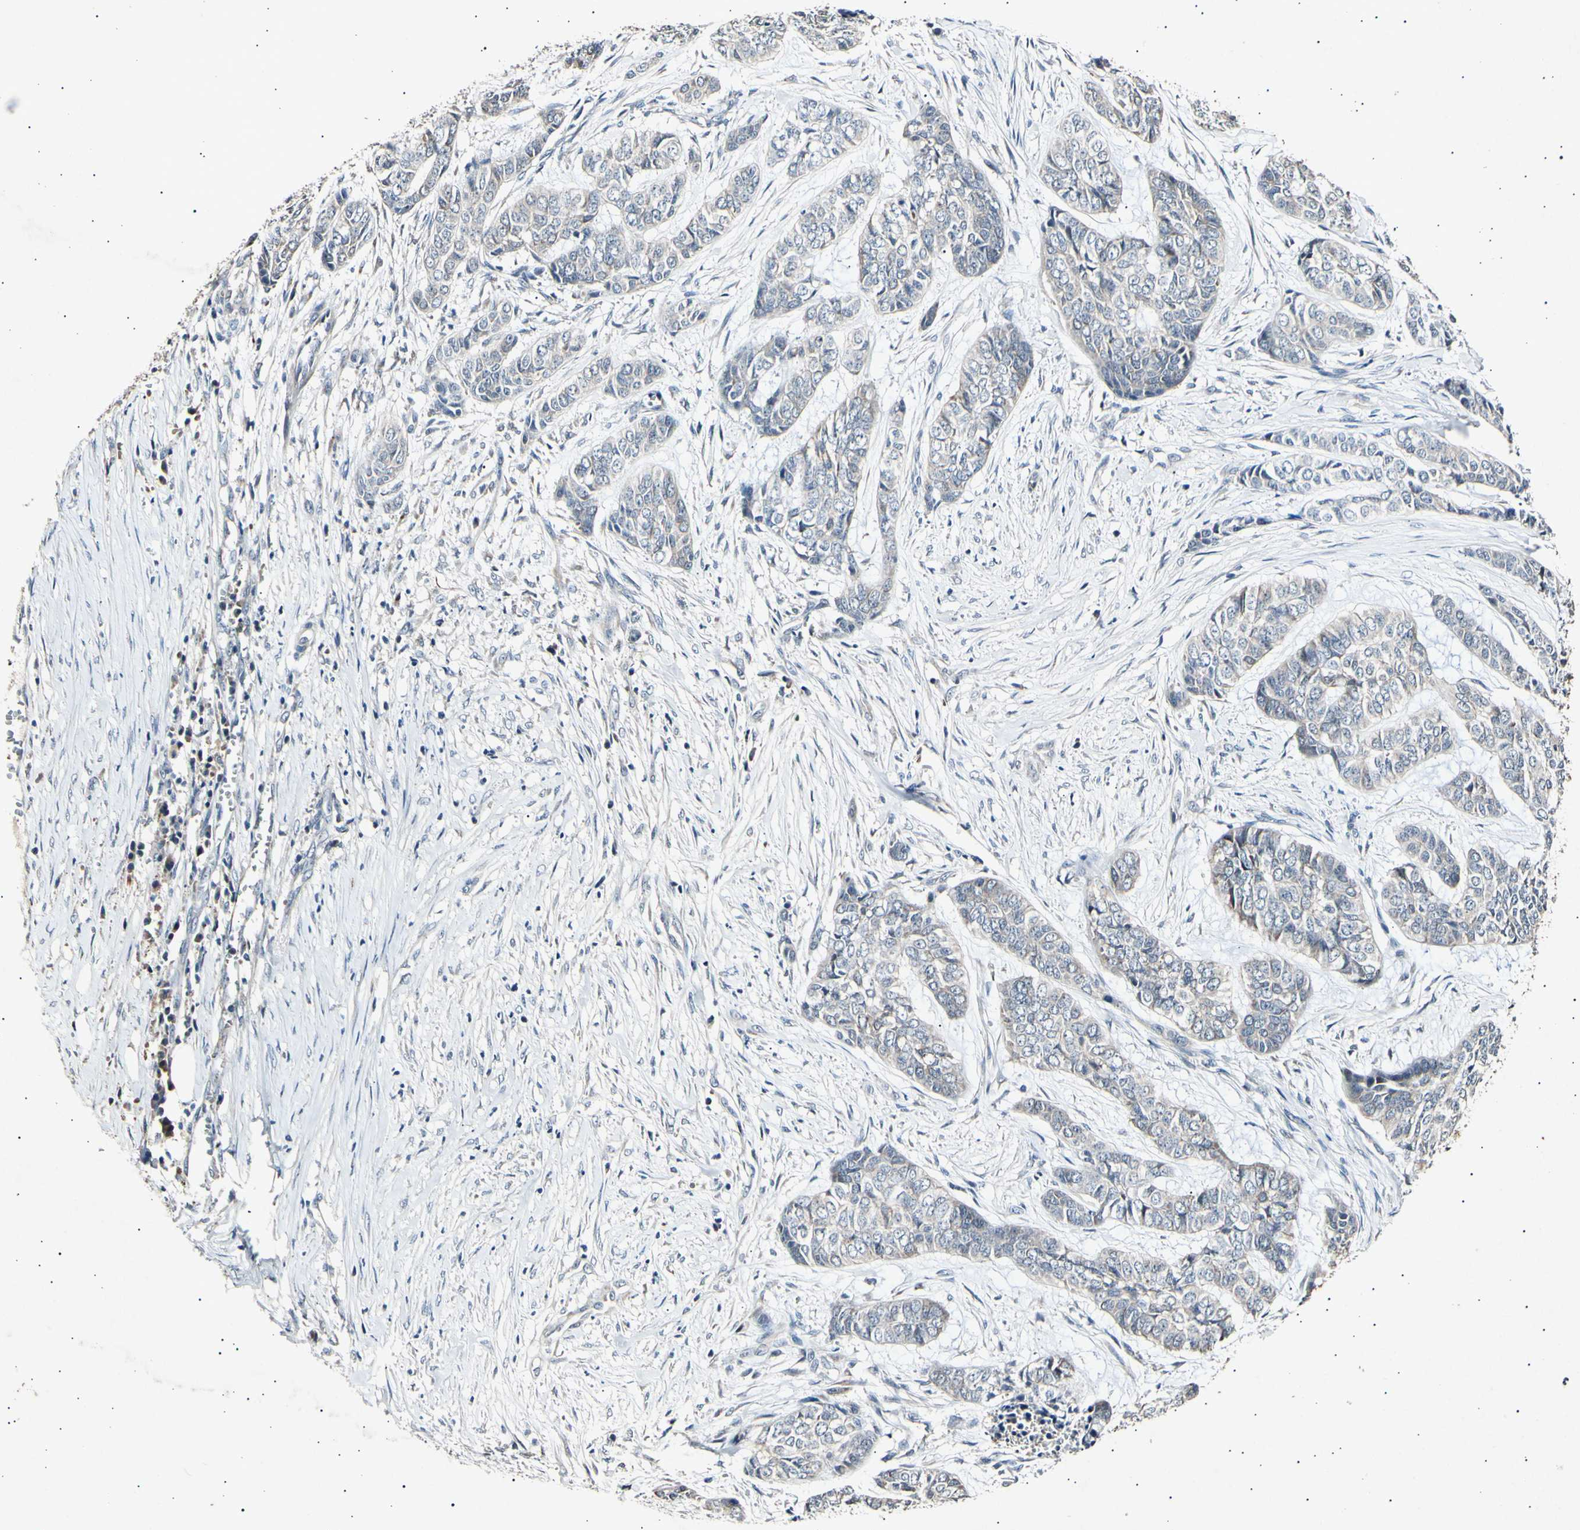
{"staining": {"intensity": "weak", "quantity": "<25%", "location": "cytoplasmic/membranous"}, "tissue": "skin cancer", "cell_type": "Tumor cells", "image_type": "cancer", "snomed": [{"axis": "morphology", "description": "Basal cell carcinoma"}, {"axis": "topography", "description": "Skin"}], "caption": "A histopathology image of human skin cancer is negative for staining in tumor cells.", "gene": "ADCY3", "patient": {"sex": "female", "age": 64}}